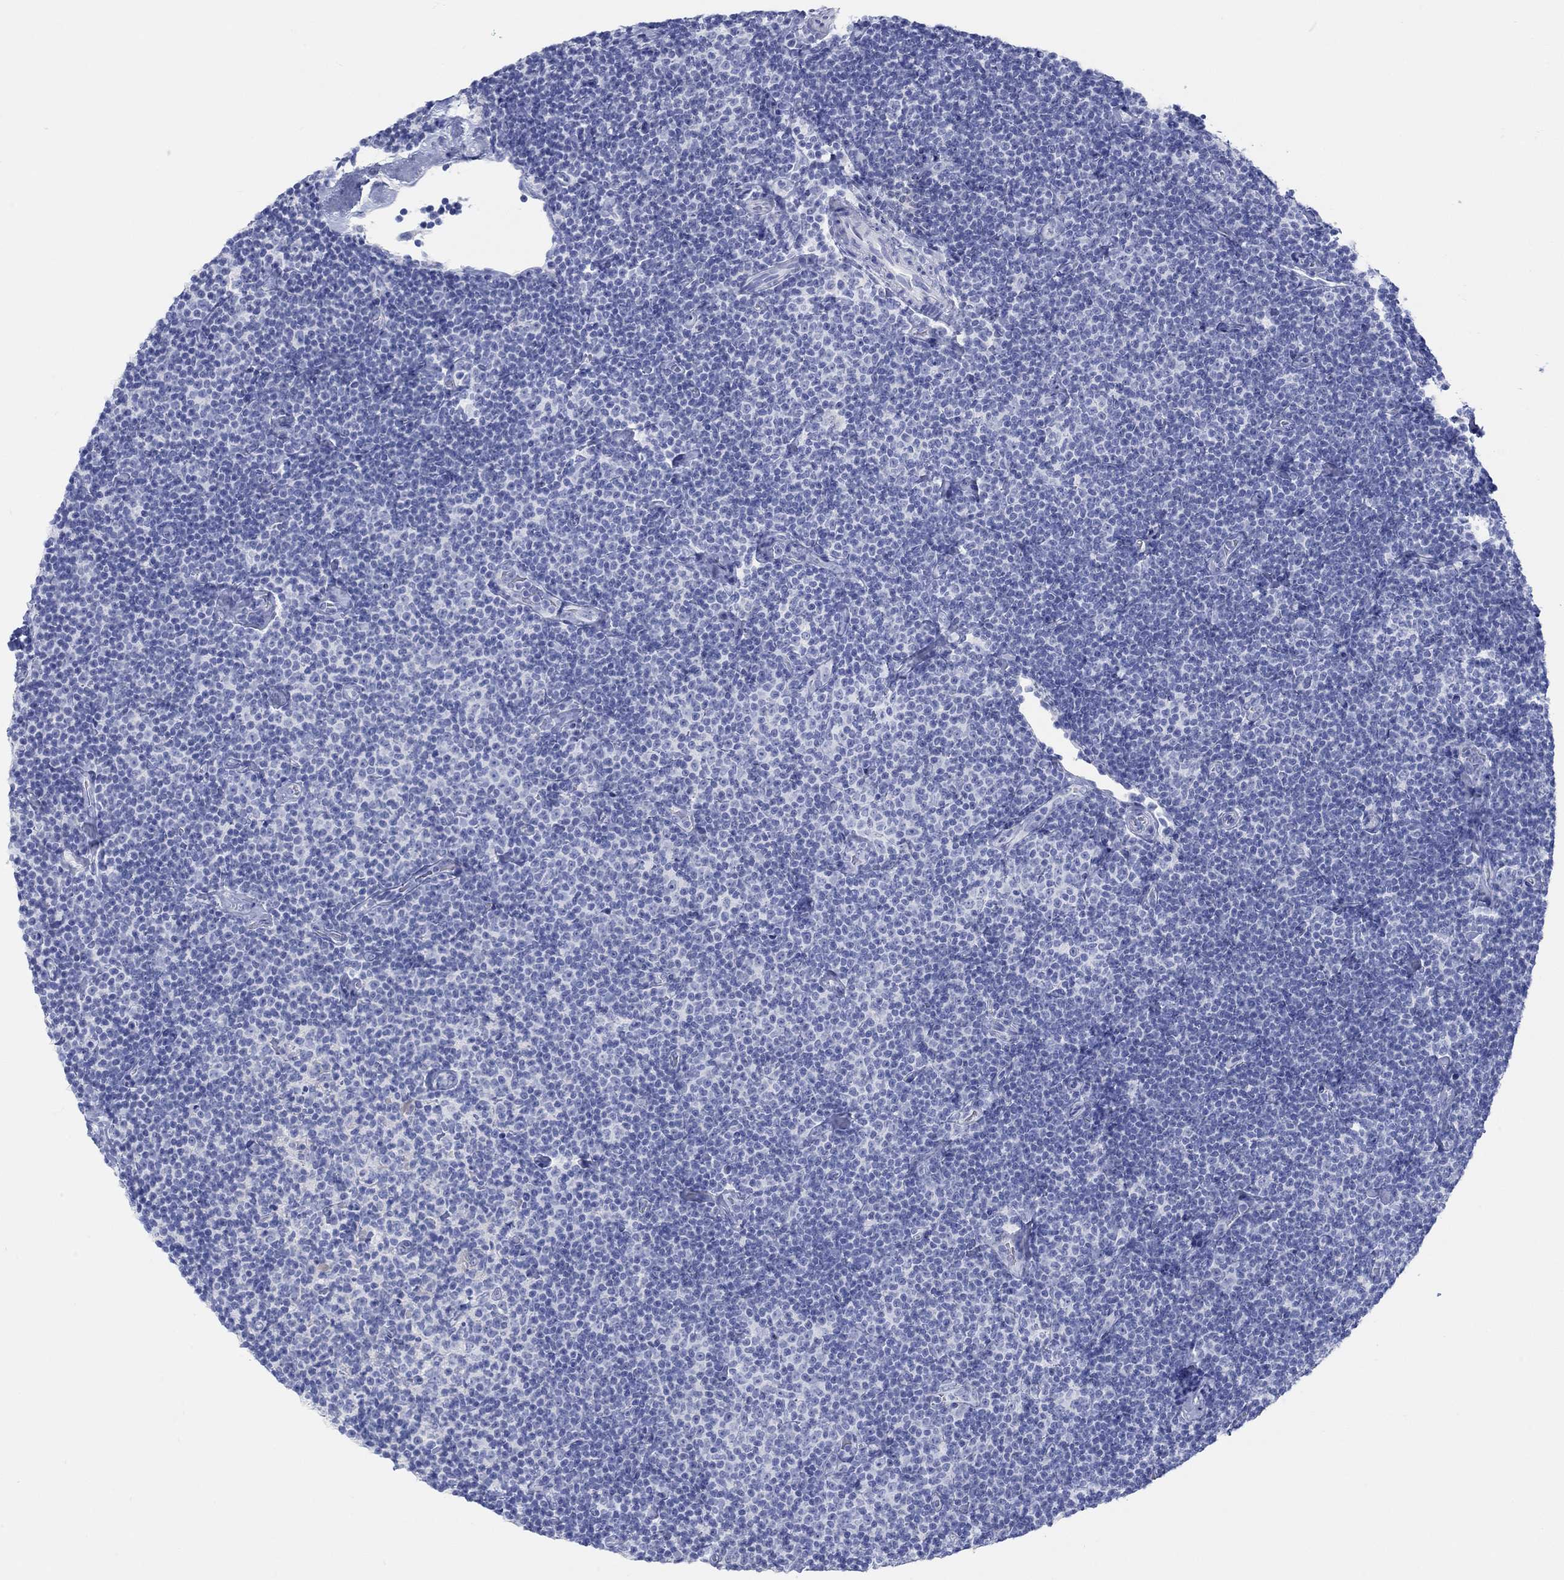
{"staining": {"intensity": "negative", "quantity": "none", "location": "none"}, "tissue": "lymphoma", "cell_type": "Tumor cells", "image_type": "cancer", "snomed": [{"axis": "morphology", "description": "Malignant lymphoma, non-Hodgkin's type, Low grade"}, {"axis": "topography", "description": "Lymph node"}], "caption": "Lymphoma was stained to show a protein in brown. There is no significant staining in tumor cells.", "gene": "AK8", "patient": {"sex": "male", "age": 81}}